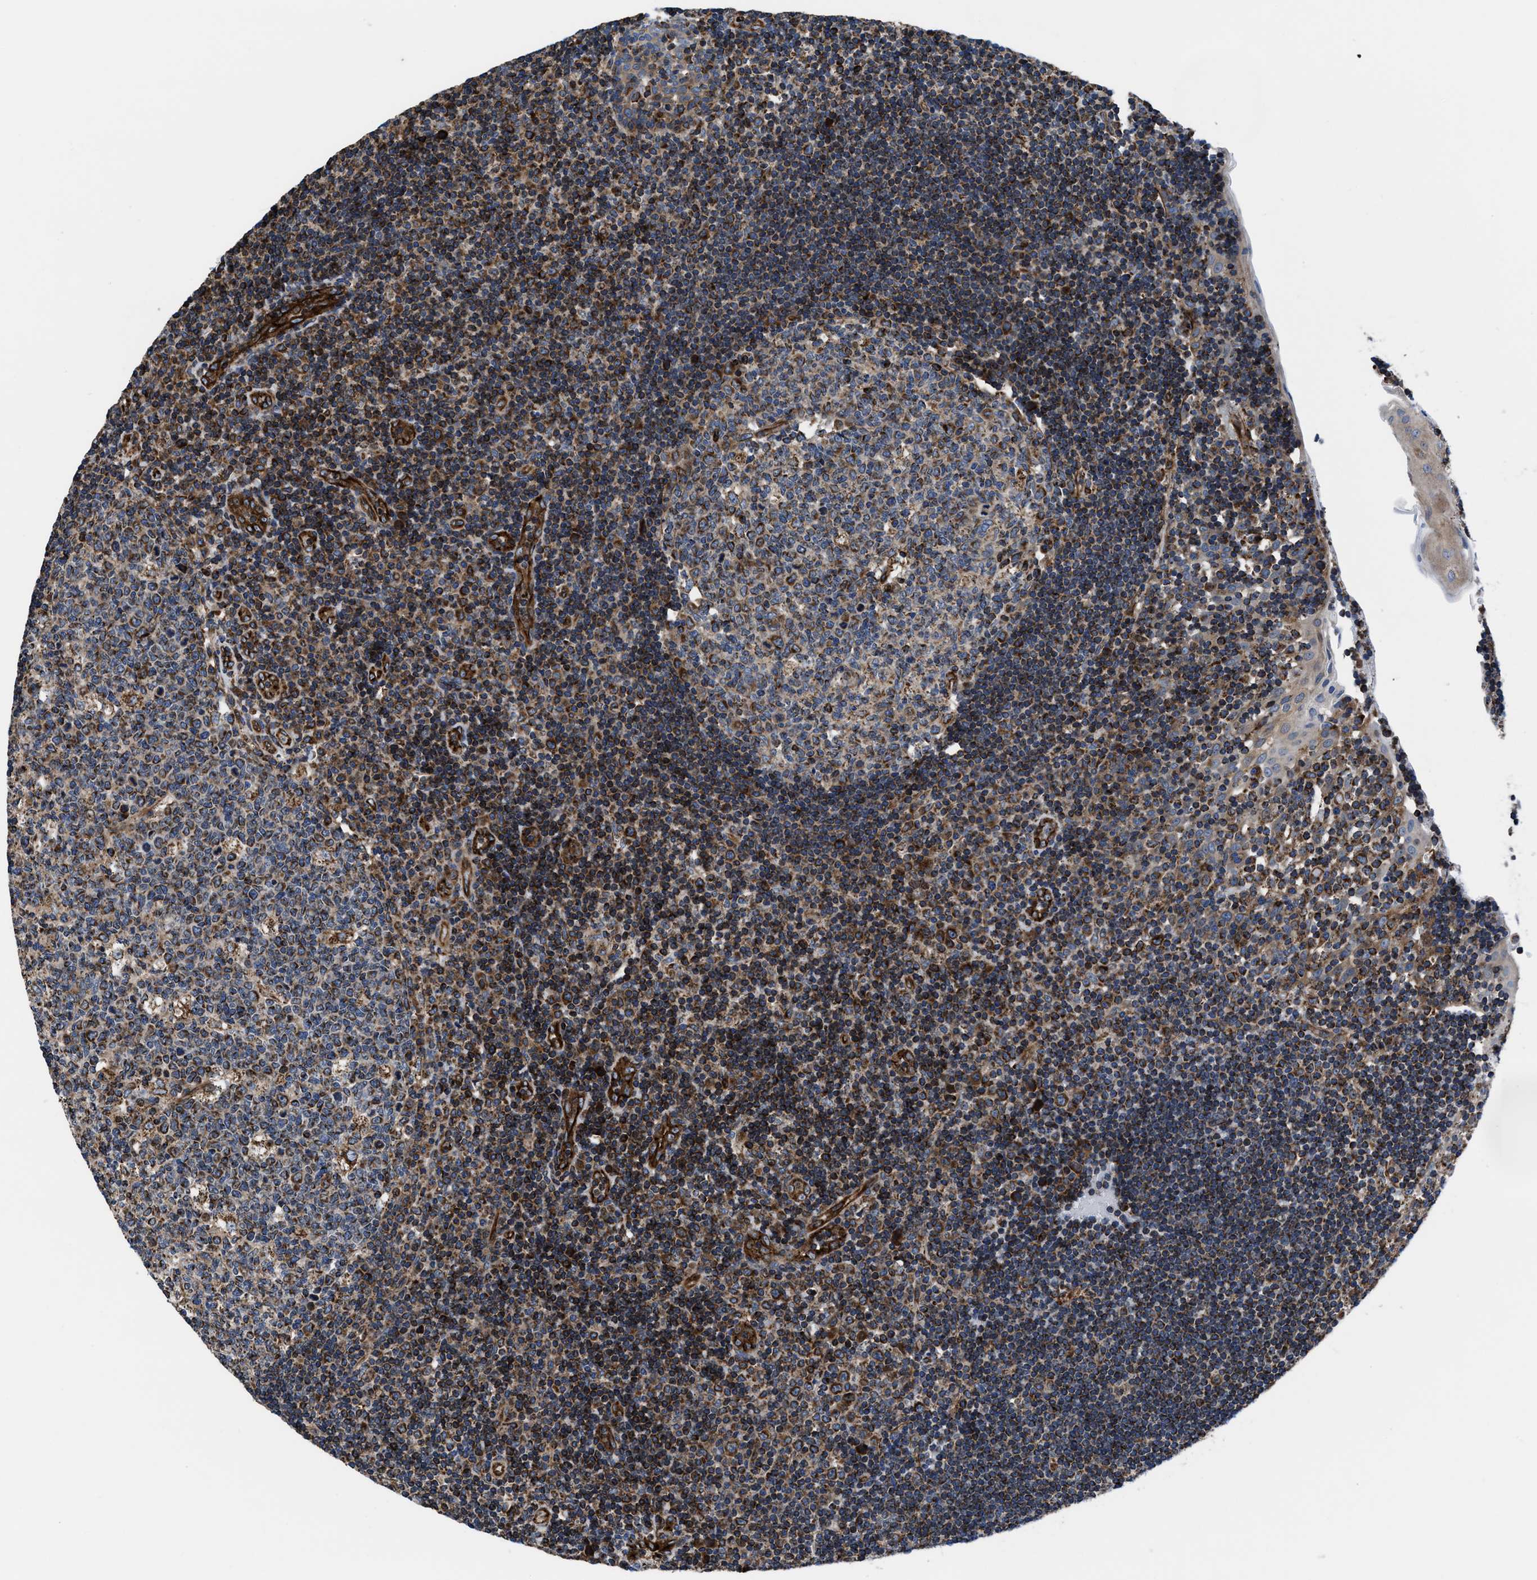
{"staining": {"intensity": "moderate", "quantity": "25%-75%", "location": "cytoplasmic/membranous"}, "tissue": "tonsil", "cell_type": "Germinal center cells", "image_type": "normal", "snomed": [{"axis": "morphology", "description": "Normal tissue, NOS"}, {"axis": "topography", "description": "Tonsil"}], "caption": "Immunohistochemical staining of normal tonsil reveals moderate cytoplasmic/membranous protein positivity in about 25%-75% of germinal center cells.", "gene": "PRR15L", "patient": {"sex": "female", "age": 40}}